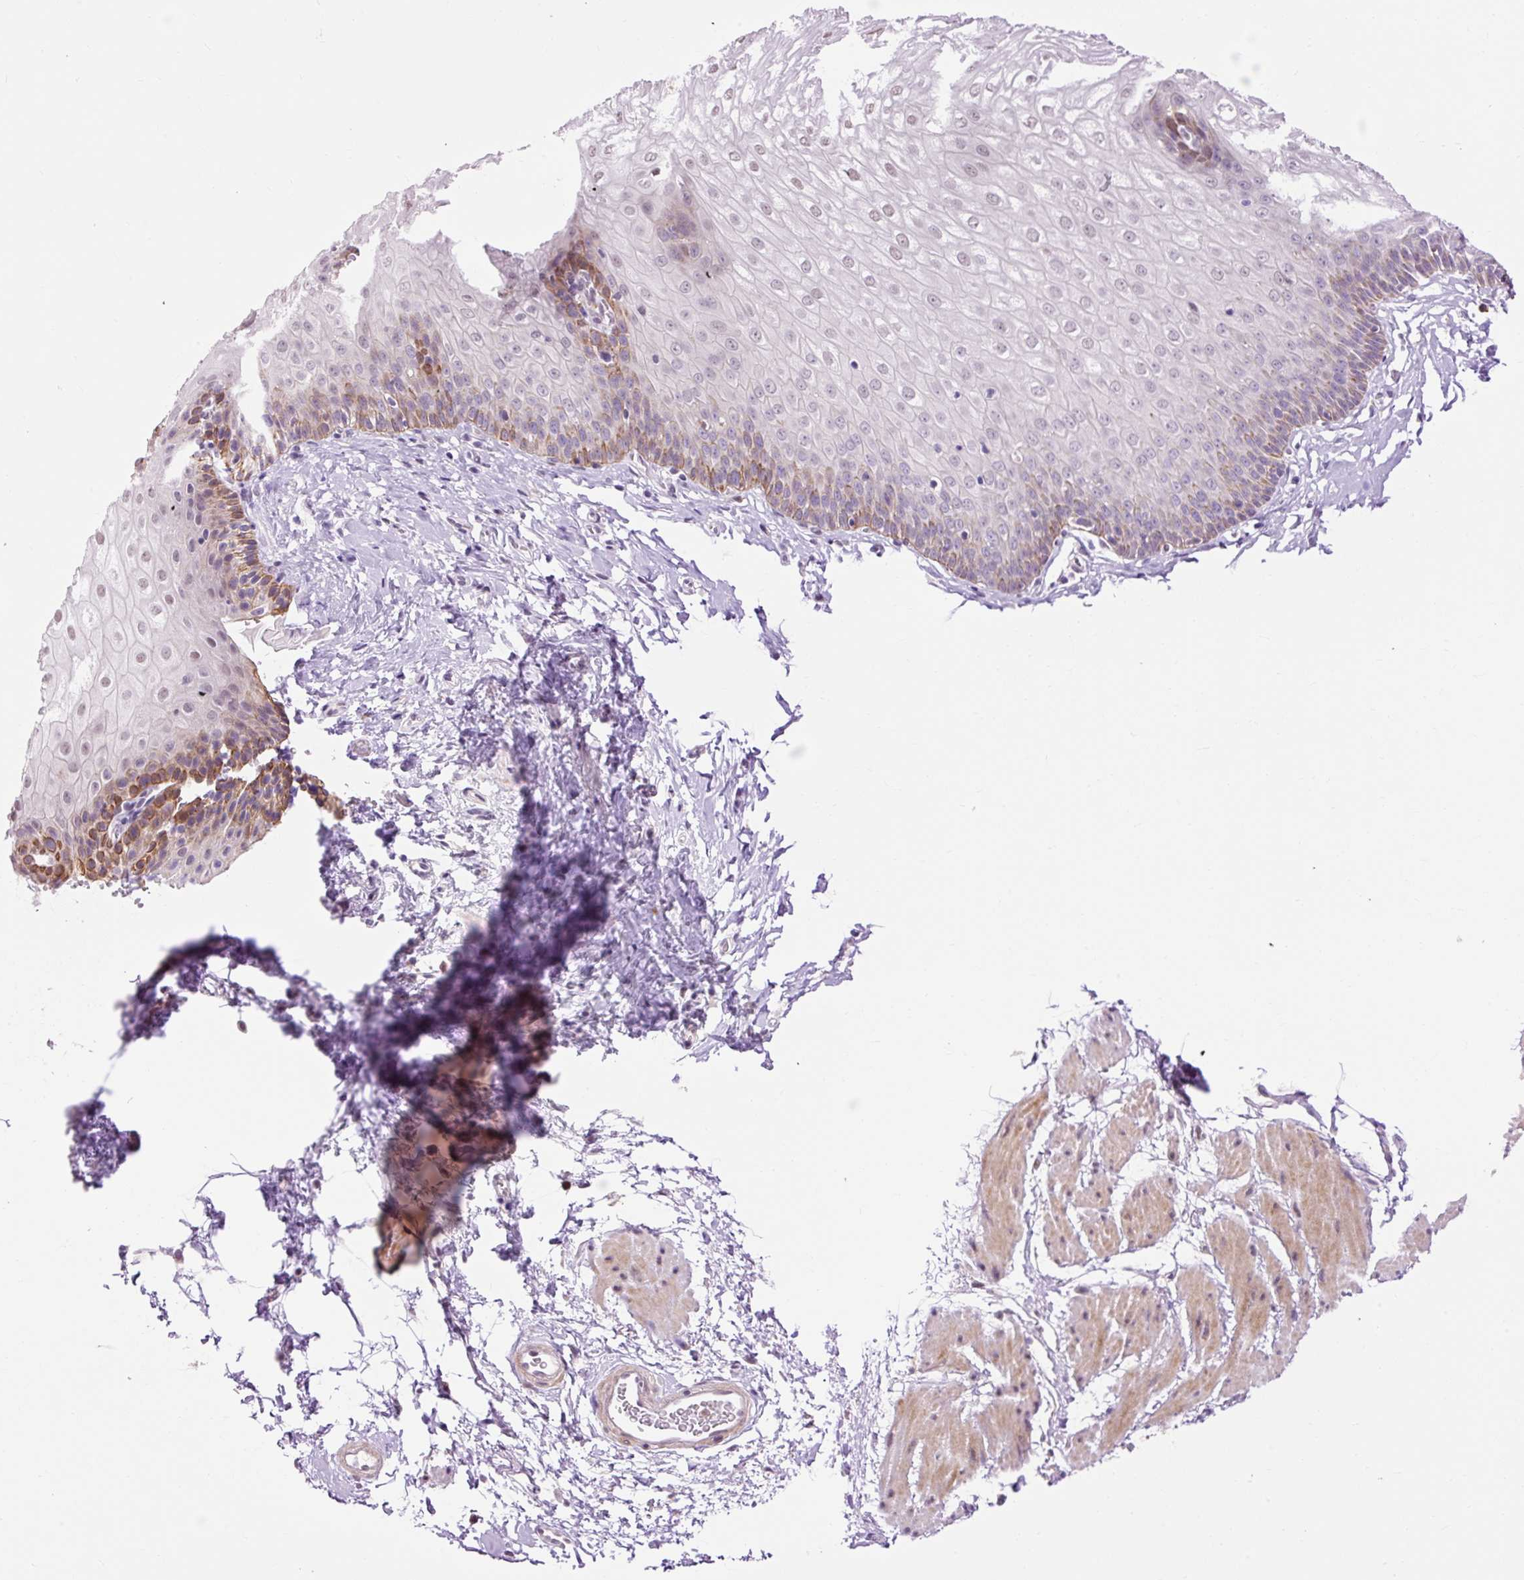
{"staining": {"intensity": "moderate", "quantity": "25%-75%", "location": "cytoplasmic/membranous,nuclear"}, "tissue": "esophagus", "cell_type": "Squamous epithelial cells", "image_type": "normal", "snomed": [{"axis": "morphology", "description": "Normal tissue, NOS"}, {"axis": "topography", "description": "Esophagus"}], "caption": "A medium amount of moderate cytoplasmic/membranous,nuclear positivity is present in approximately 25%-75% of squamous epithelial cells in normal esophagus. (DAB = brown stain, brightfield microscopy at high magnification).", "gene": "LY86", "patient": {"sex": "male", "age": 70}}